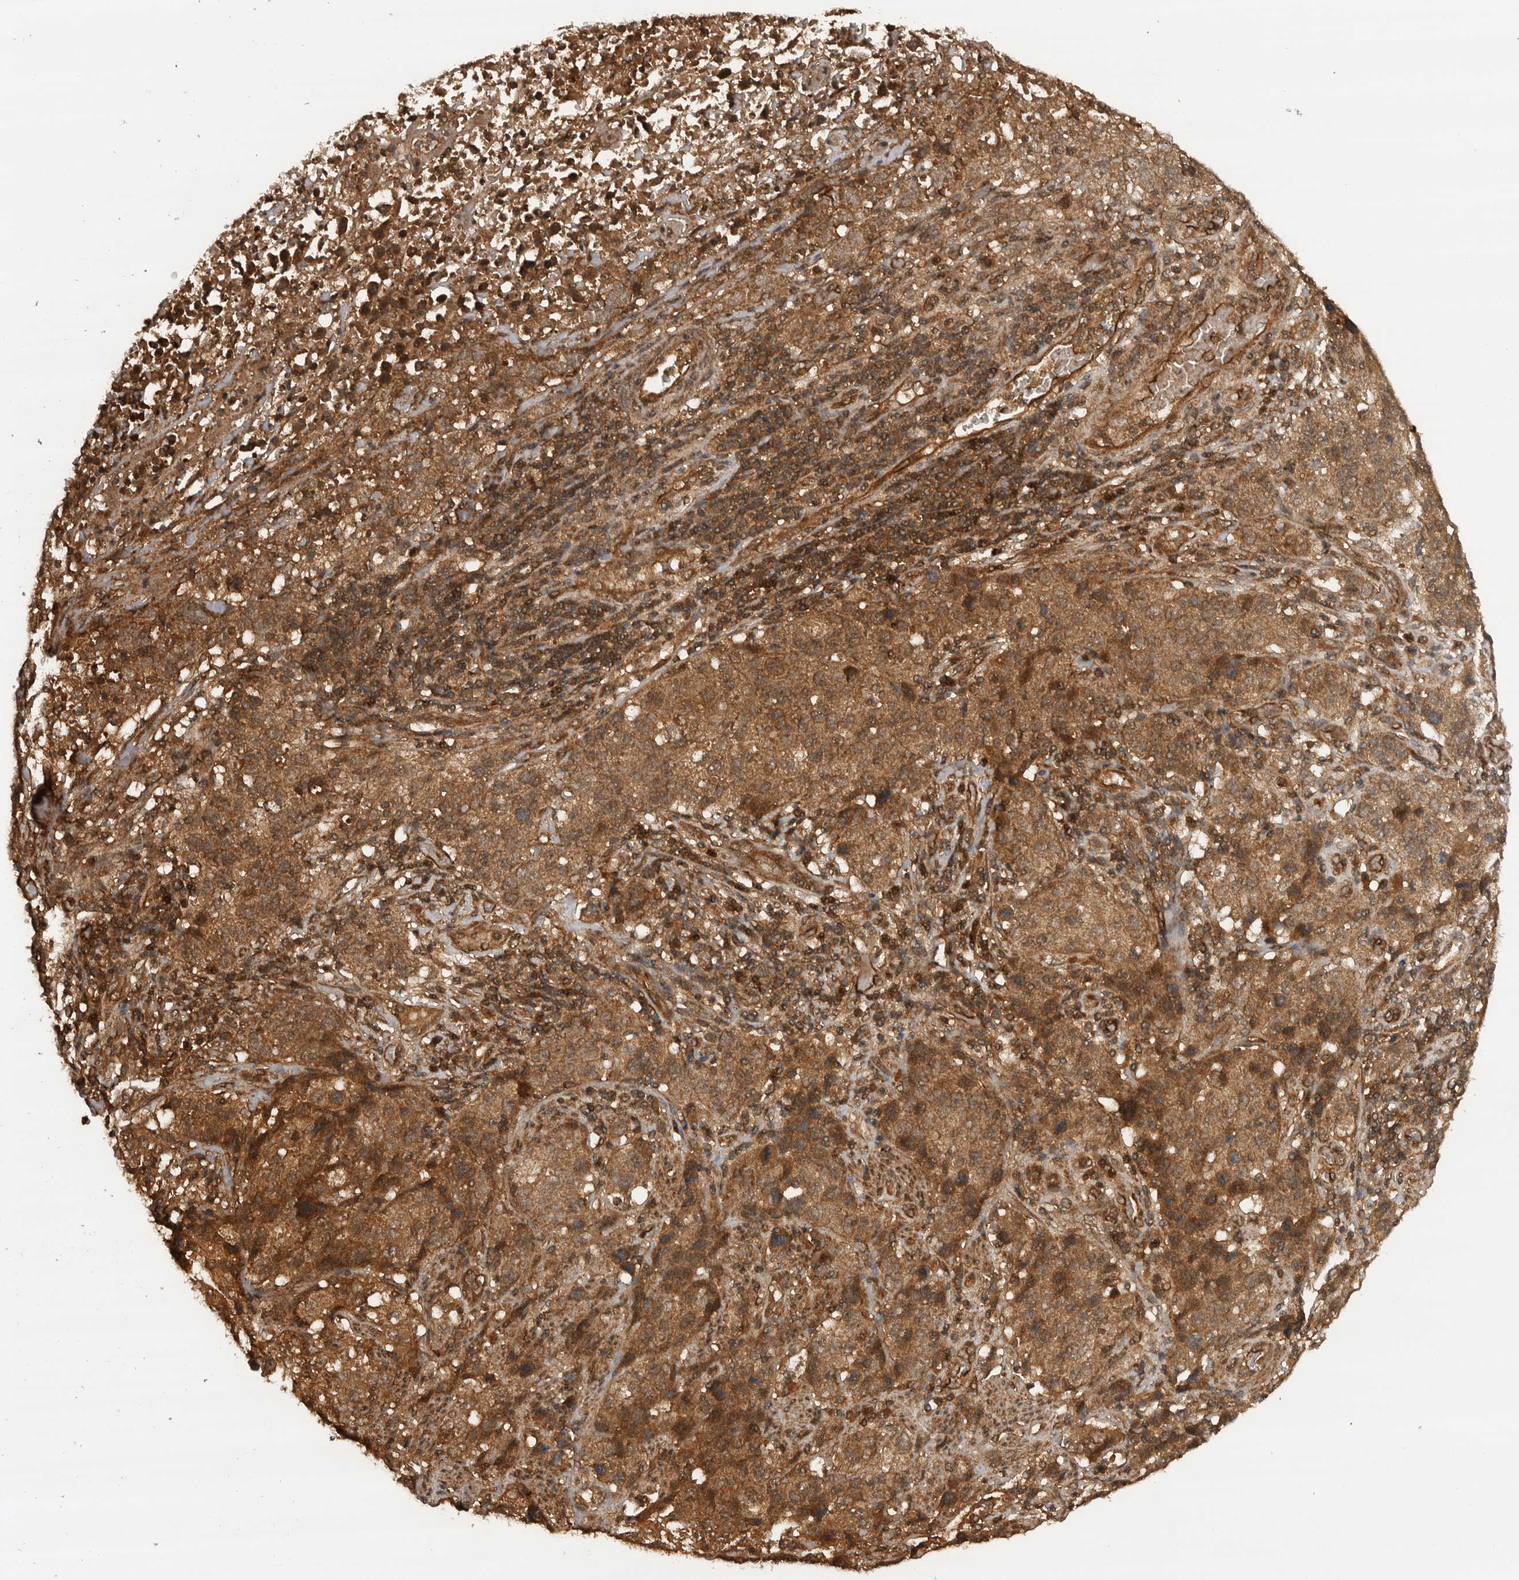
{"staining": {"intensity": "moderate", "quantity": ">75%", "location": "cytoplasmic/membranous"}, "tissue": "stomach cancer", "cell_type": "Tumor cells", "image_type": "cancer", "snomed": [{"axis": "morphology", "description": "Adenocarcinoma, NOS"}, {"axis": "topography", "description": "Stomach"}], "caption": "An IHC micrograph of neoplastic tissue is shown. Protein staining in brown highlights moderate cytoplasmic/membranous positivity in stomach cancer (adenocarcinoma) within tumor cells.", "gene": "PRDX4", "patient": {"sex": "male", "age": 48}}